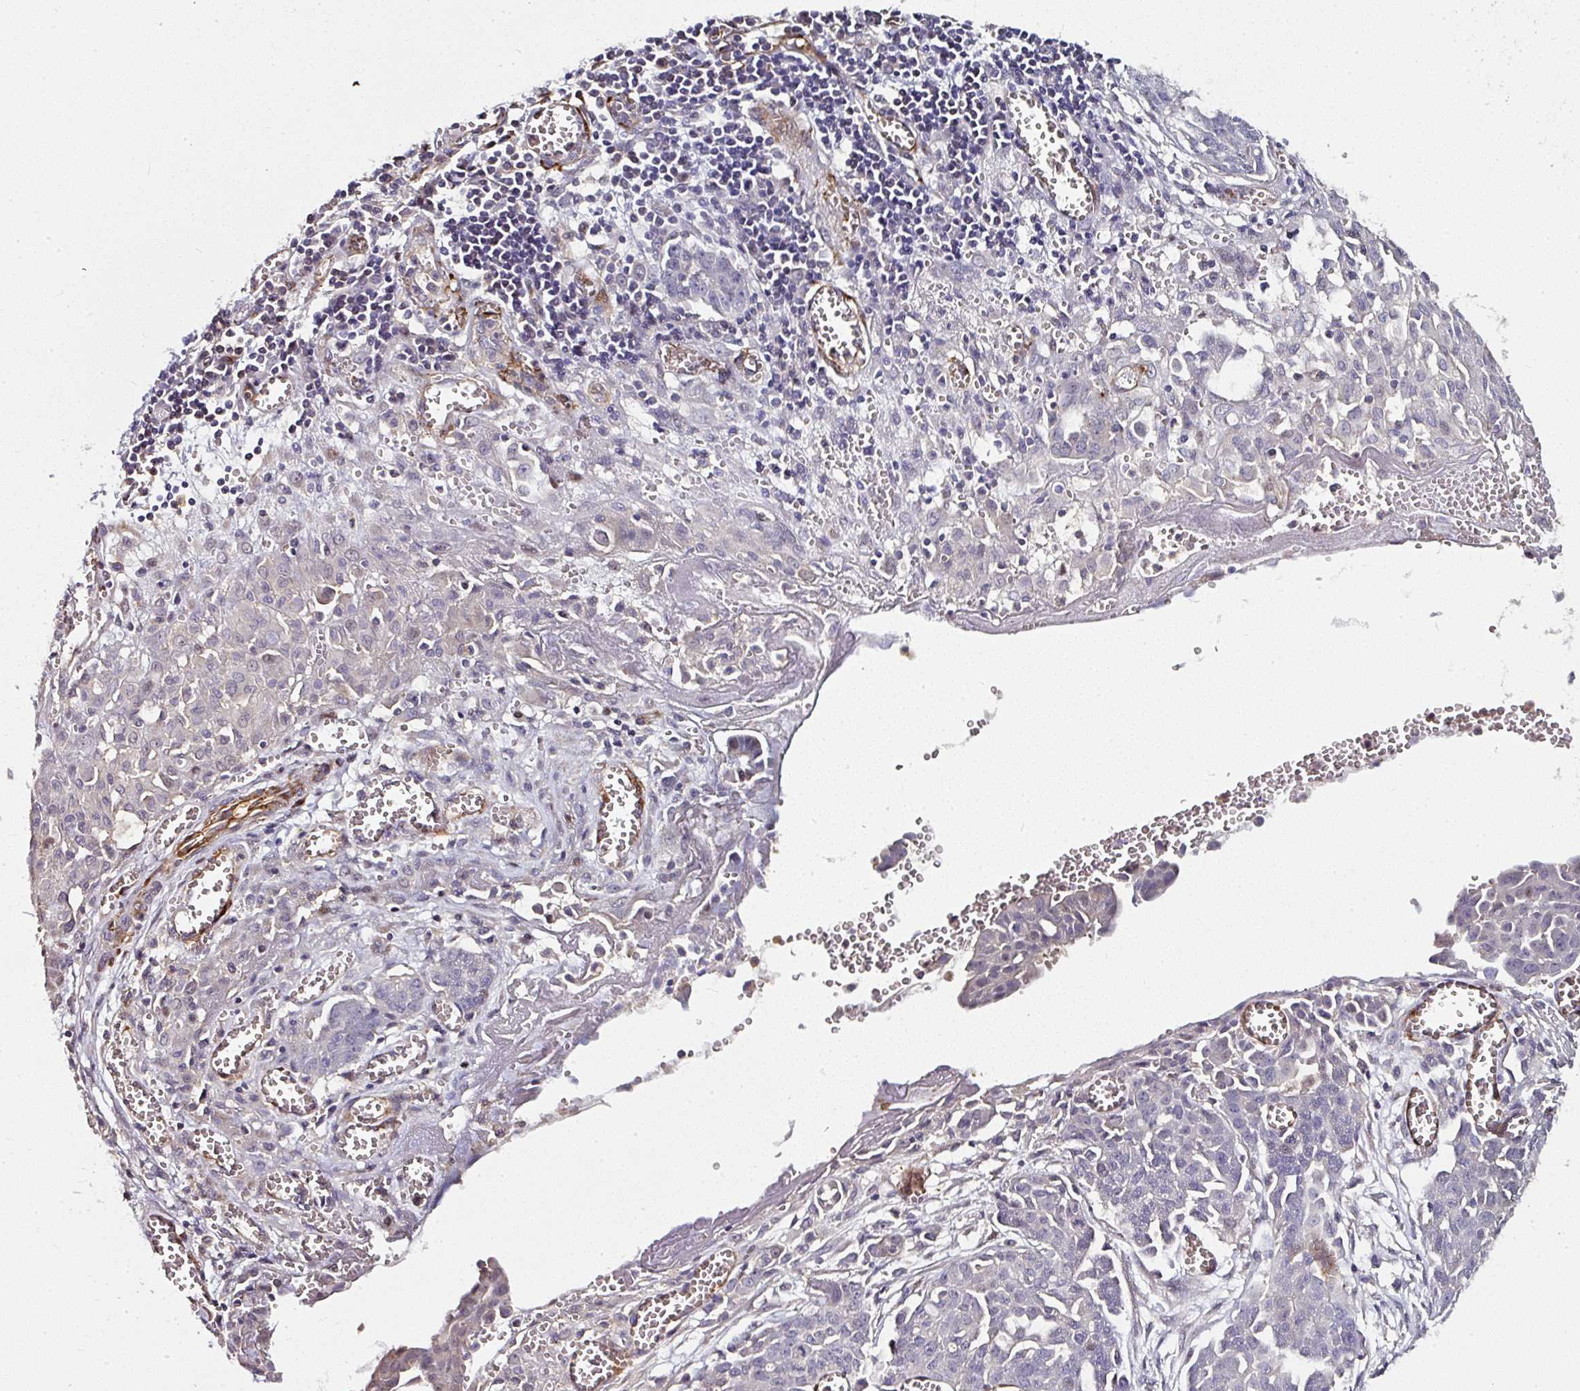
{"staining": {"intensity": "negative", "quantity": "none", "location": "none"}, "tissue": "ovarian cancer", "cell_type": "Tumor cells", "image_type": "cancer", "snomed": [{"axis": "morphology", "description": "Cystadenocarcinoma, serous, NOS"}, {"axis": "topography", "description": "Soft tissue"}, {"axis": "topography", "description": "Ovary"}], "caption": "There is no significant staining in tumor cells of ovarian serous cystadenocarcinoma.", "gene": "BEND5", "patient": {"sex": "female", "age": 57}}